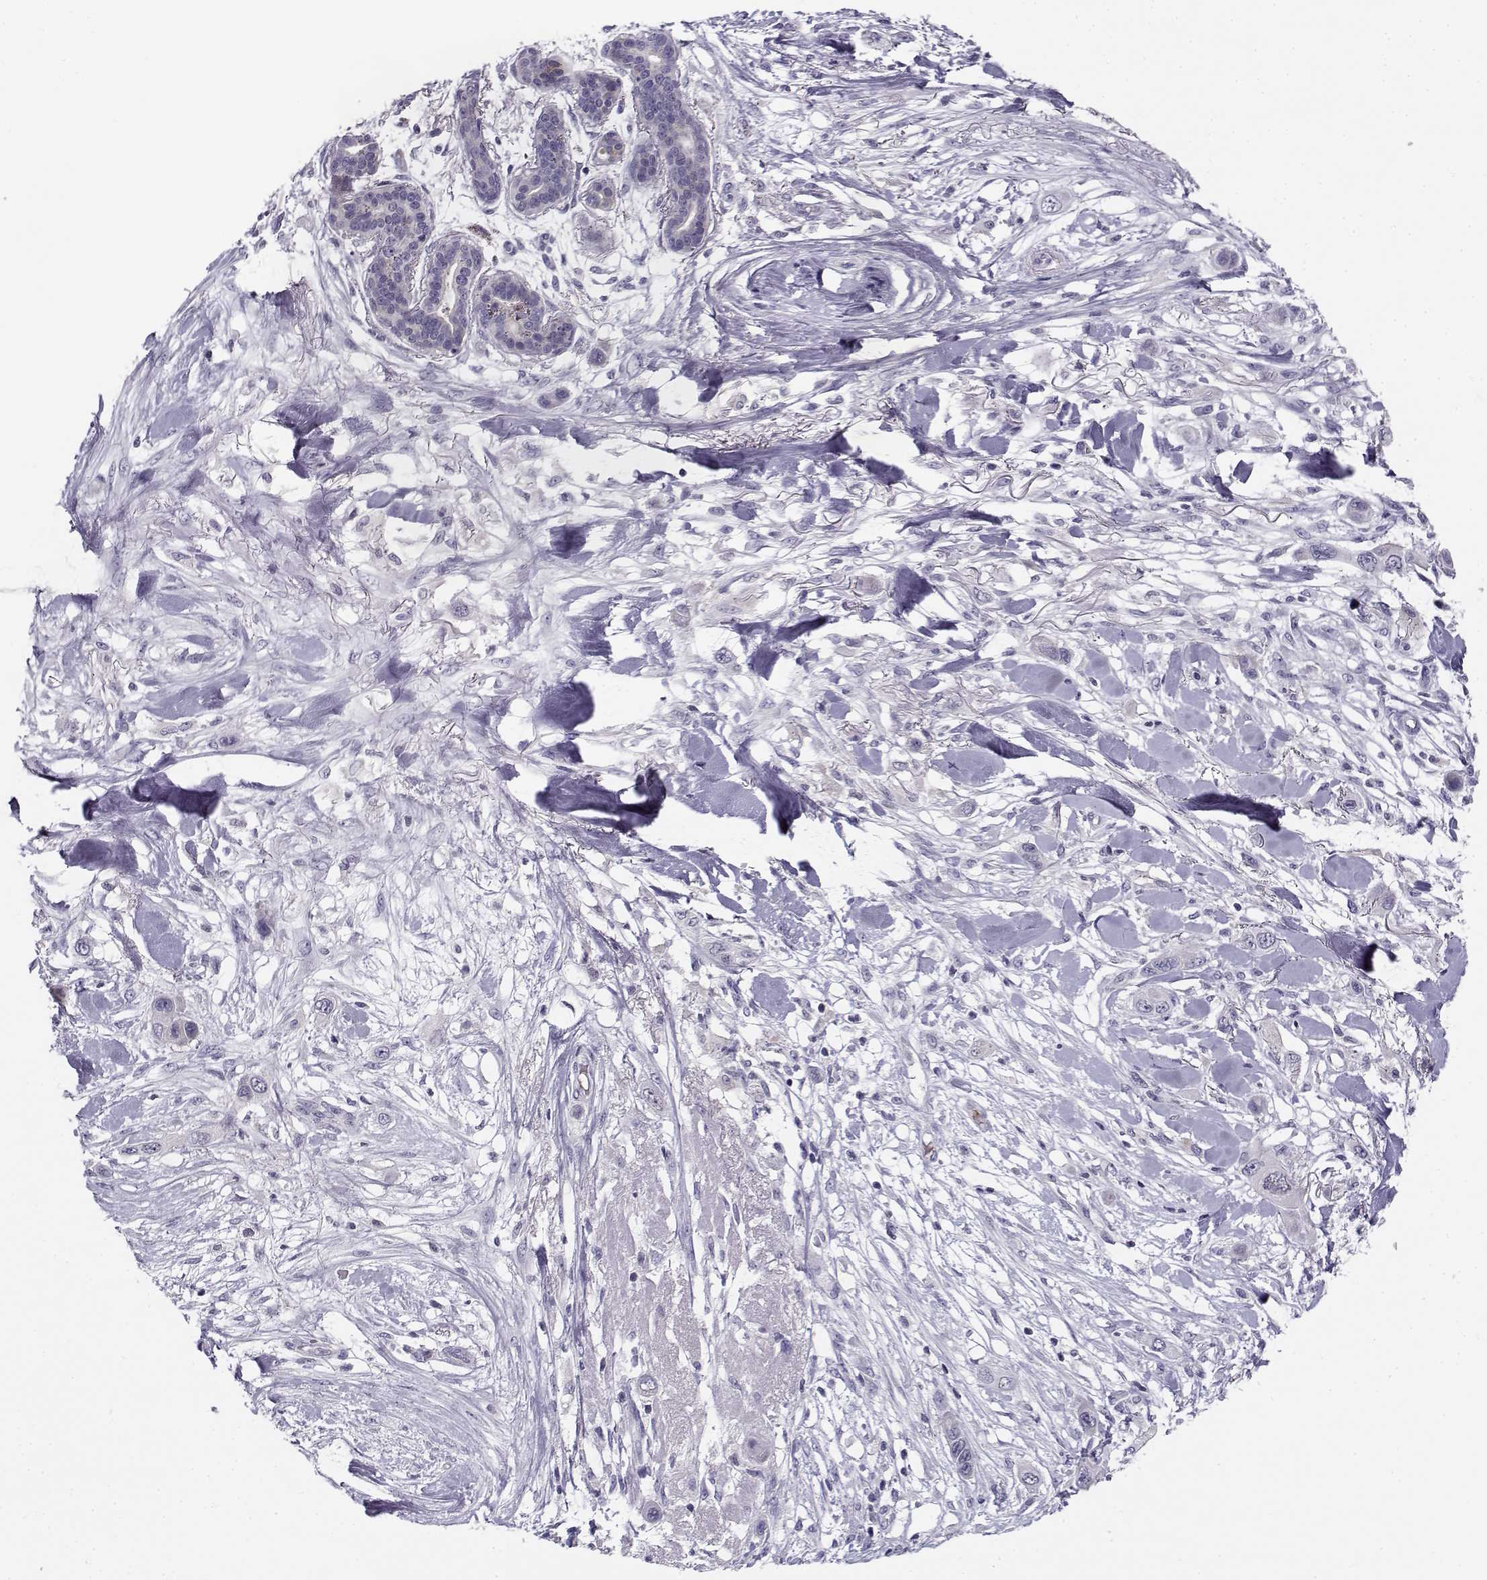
{"staining": {"intensity": "negative", "quantity": "none", "location": "none"}, "tissue": "skin cancer", "cell_type": "Tumor cells", "image_type": "cancer", "snomed": [{"axis": "morphology", "description": "Squamous cell carcinoma, NOS"}, {"axis": "topography", "description": "Skin"}], "caption": "Protein analysis of squamous cell carcinoma (skin) exhibits no significant expression in tumor cells. Brightfield microscopy of immunohistochemistry (IHC) stained with DAB (3,3'-diaminobenzidine) (brown) and hematoxylin (blue), captured at high magnification.", "gene": "DDX25", "patient": {"sex": "male", "age": 79}}